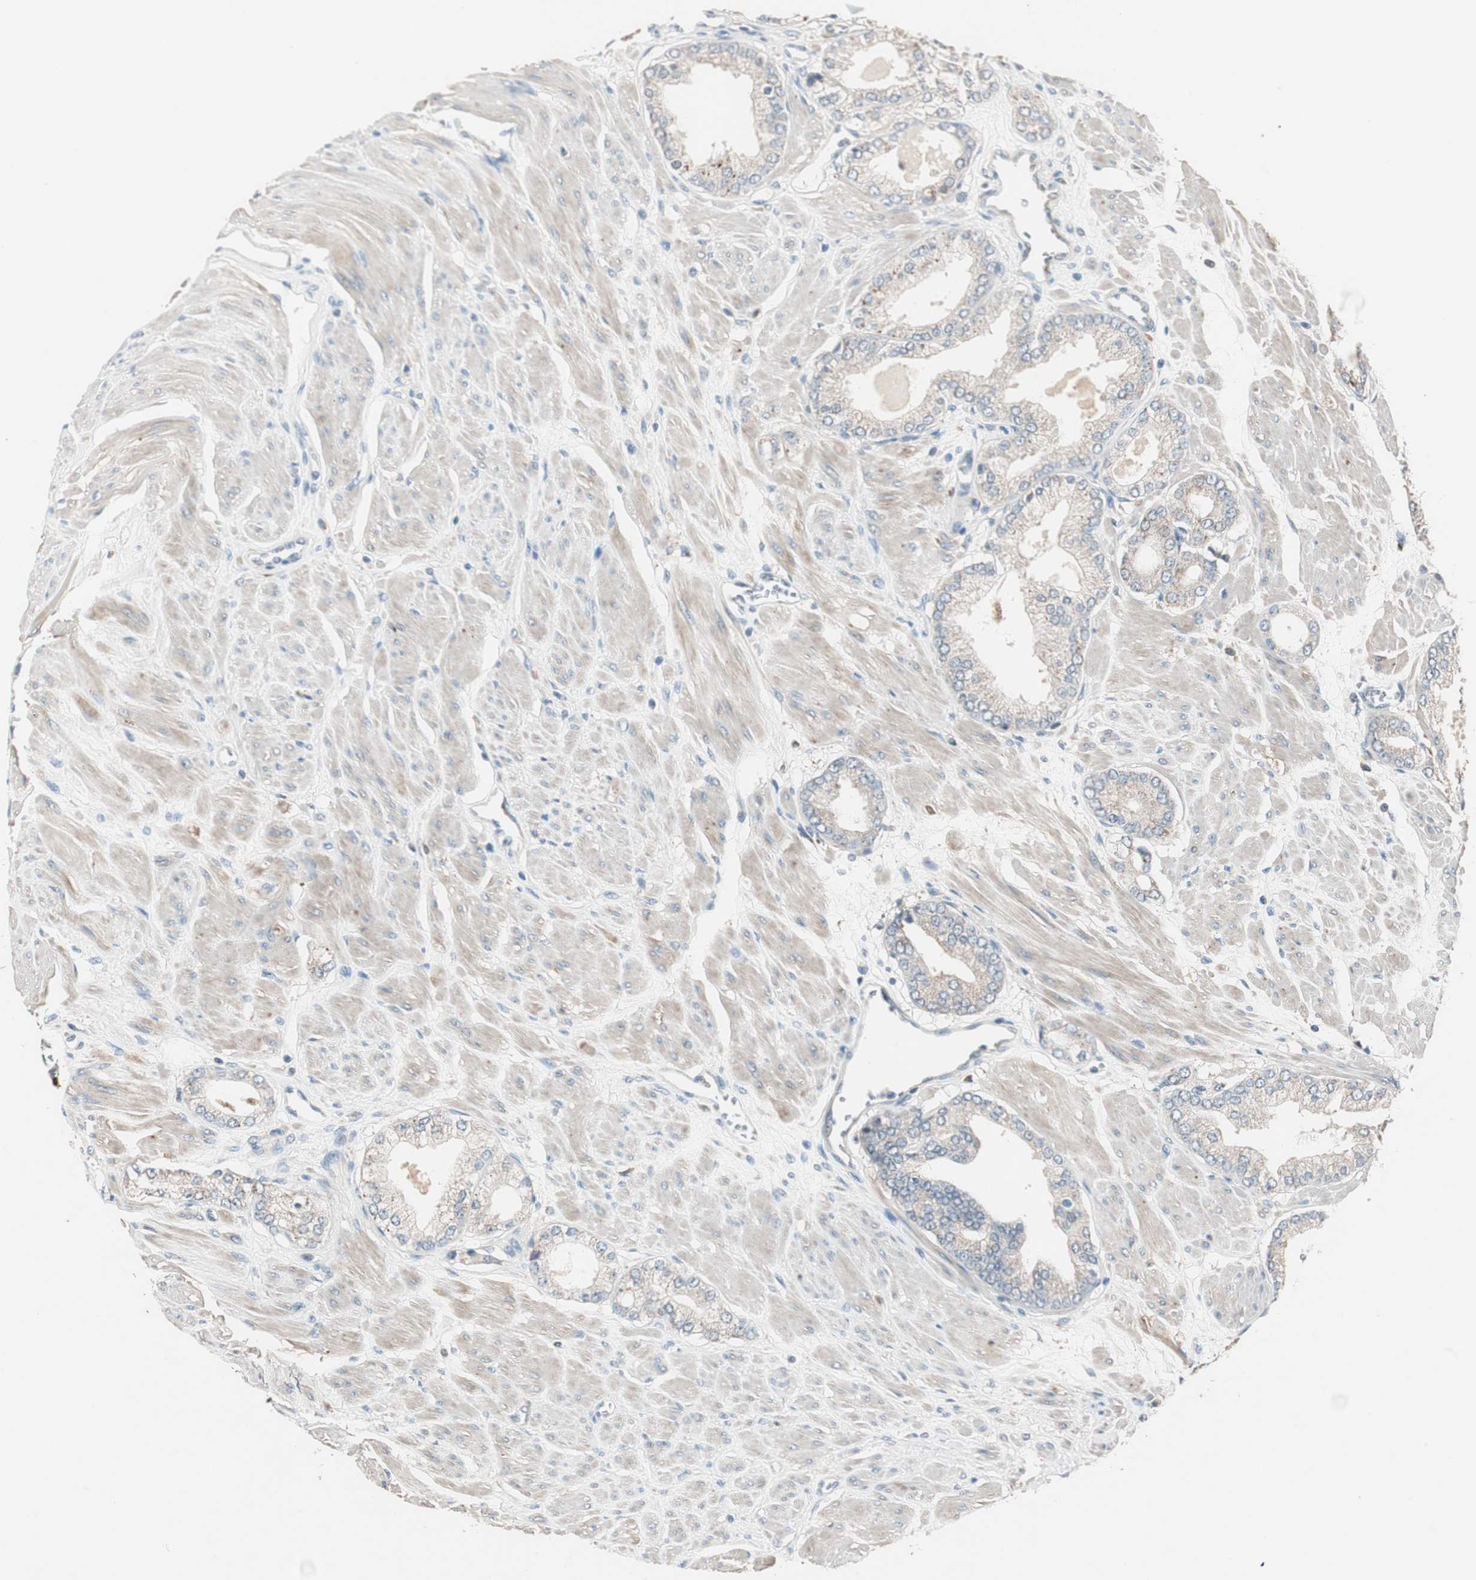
{"staining": {"intensity": "weak", "quantity": ">75%", "location": "cytoplasmic/membranous"}, "tissue": "prostate cancer", "cell_type": "Tumor cells", "image_type": "cancer", "snomed": [{"axis": "morphology", "description": "Adenocarcinoma, High grade"}, {"axis": "topography", "description": "Prostate"}], "caption": "Approximately >75% of tumor cells in prostate cancer (high-grade adenocarcinoma) display weak cytoplasmic/membranous protein staining as visualized by brown immunohistochemical staining.", "gene": "NFRKB", "patient": {"sex": "male", "age": 61}}